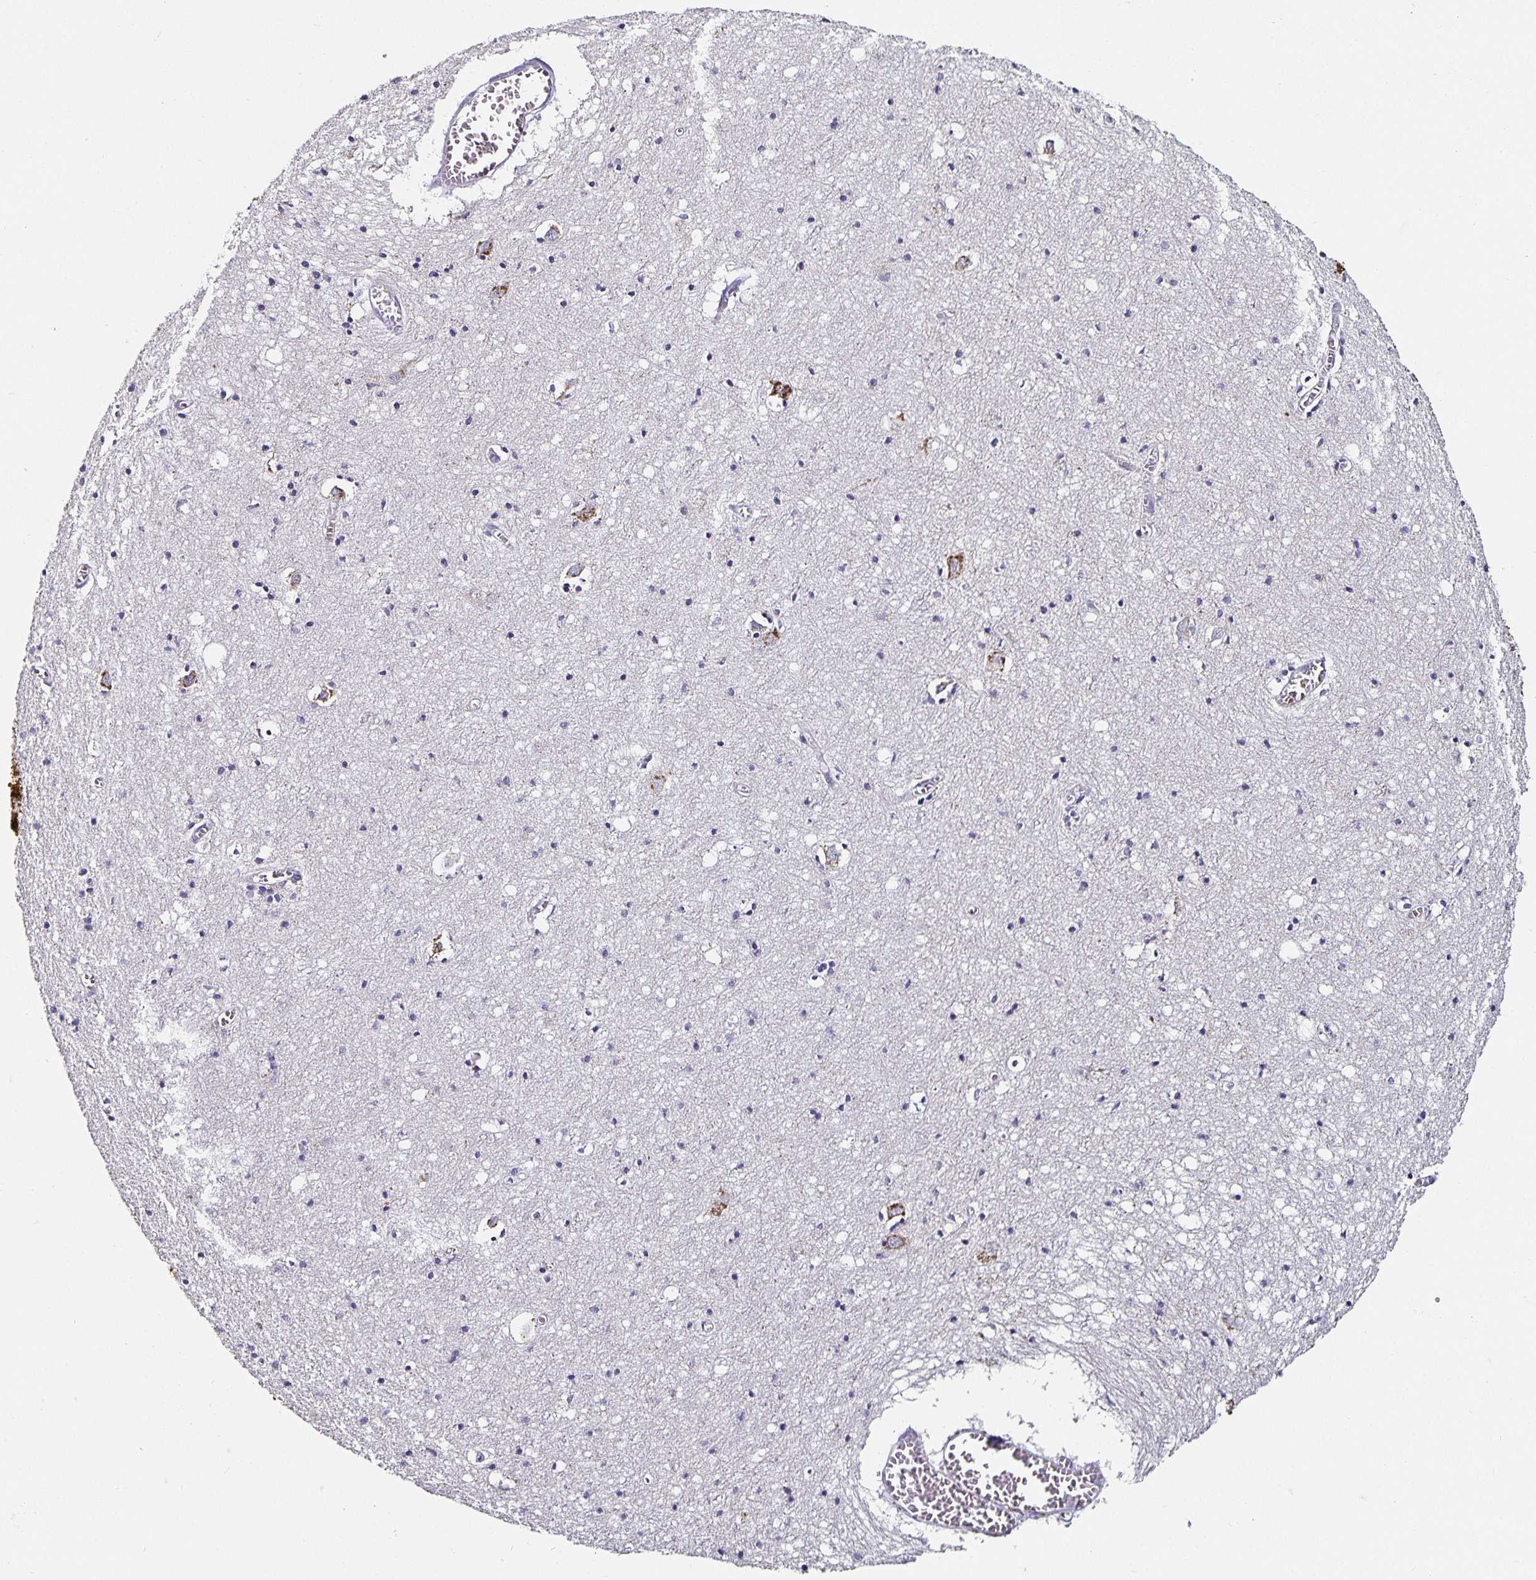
{"staining": {"intensity": "negative", "quantity": "none", "location": "none"}, "tissue": "cerebral cortex", "cell_type": "Endothelial cells", "image_type": "normal", "snomed": [{"axis": "morphology", "description": "Normal tissue, NOS"}, {"axis": "topography", "description": "Cerebral cortex"}], "caption": "Cerebral cortex stained for a protein using IHC exhibits no staining endothelial cells.", "gene": "CHGA", "patient": {"sex": "male", "age": 70}}